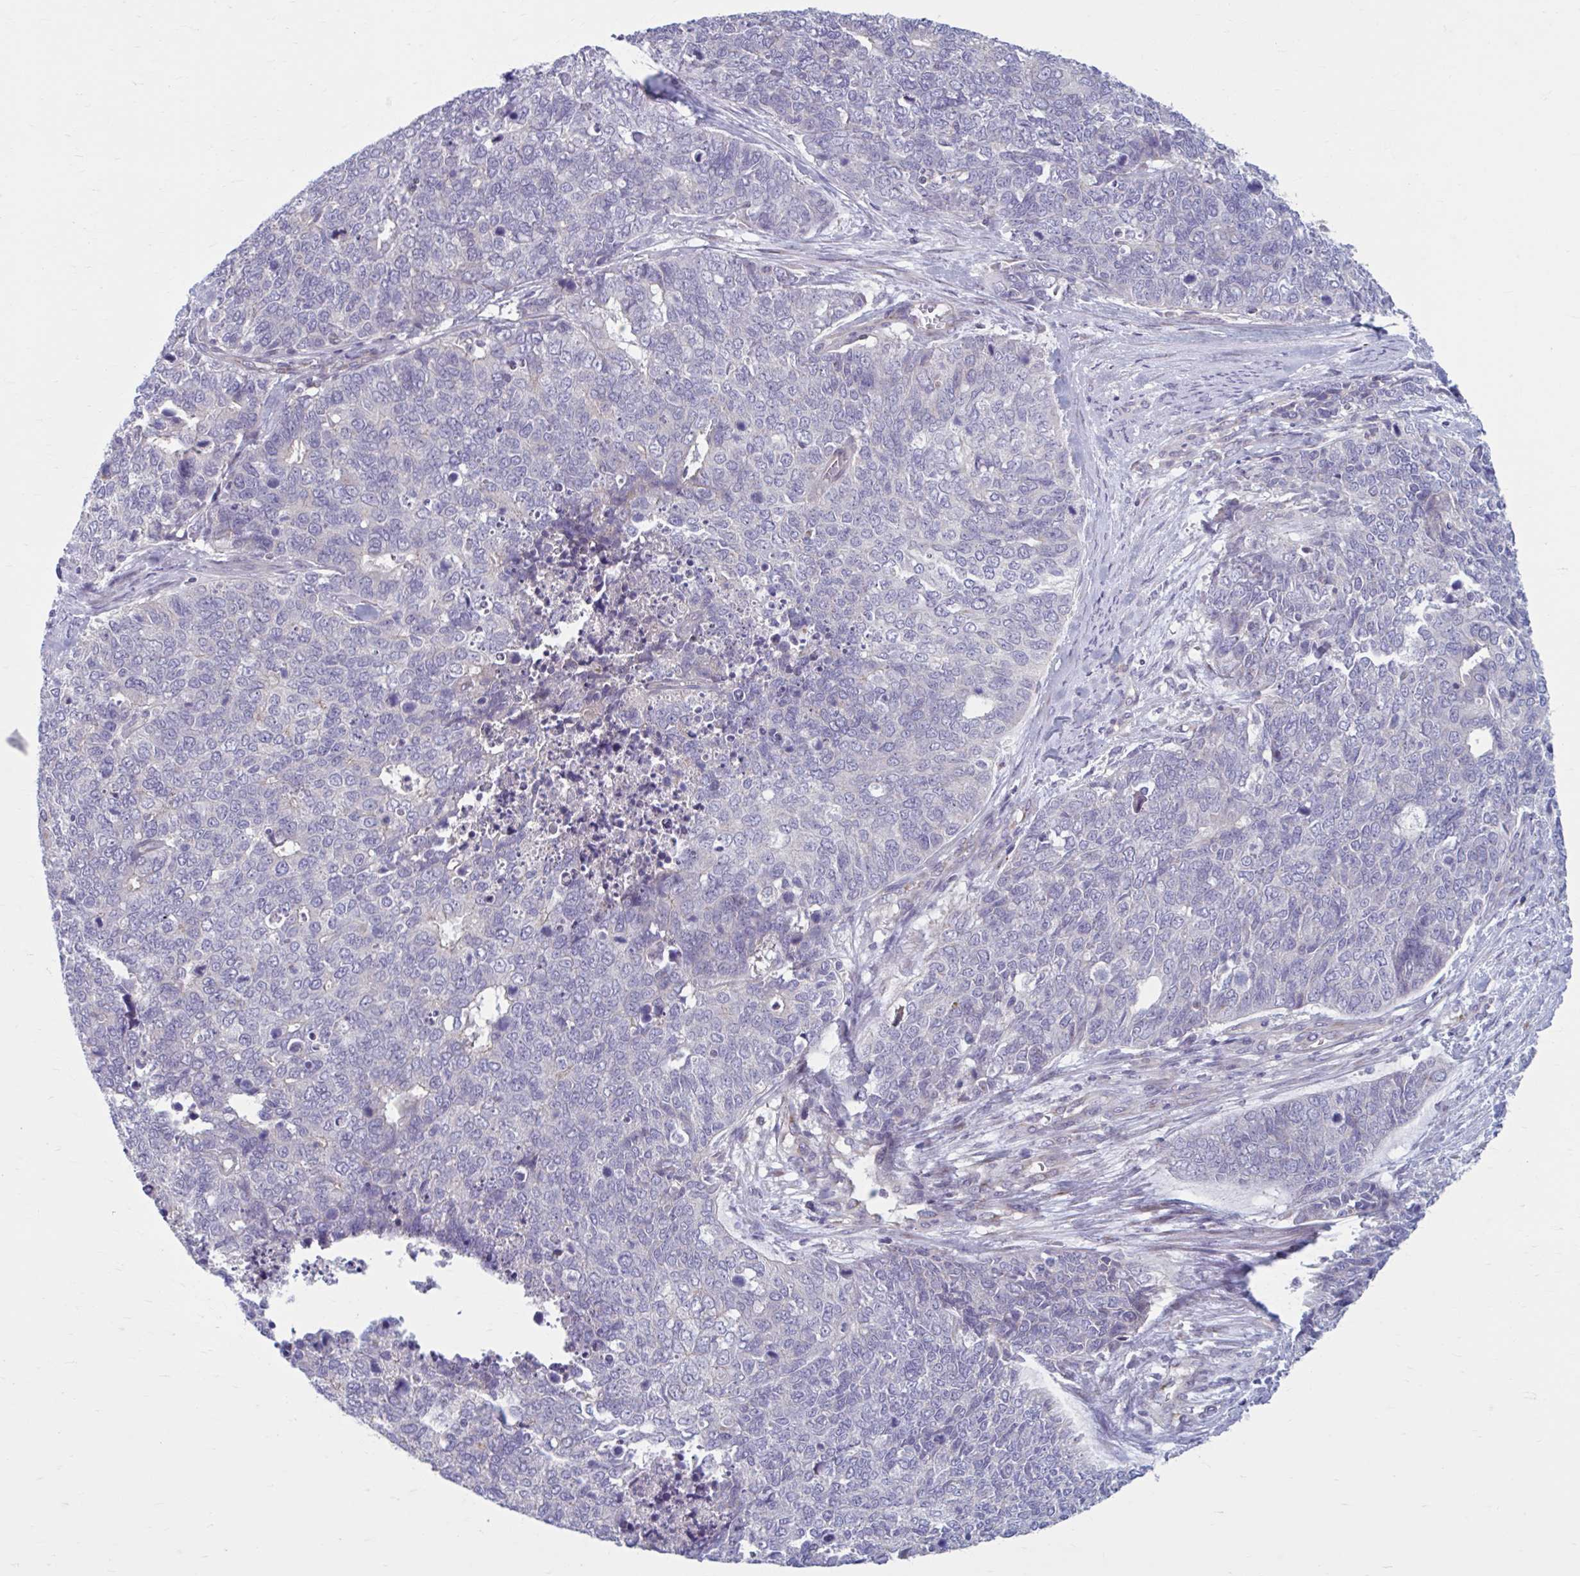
{"staining": {"intensity": "negative", "quantity": "none", "location": "none"}, "tissue": "cervical cancer", "cell_type": "Tumor cells", "image_type": "cancer", "snomed": [{"axis": "morphology", "description": "Adenocarcinoma, NOS"}, {"axis": "topography", "description": "Cervix"}], "caption": "Tumor cells are negative for protein expression in human adenocarcinoma (cervical).", "gene": "CHST3", "patient": {"sex": "female", "age": 63}}